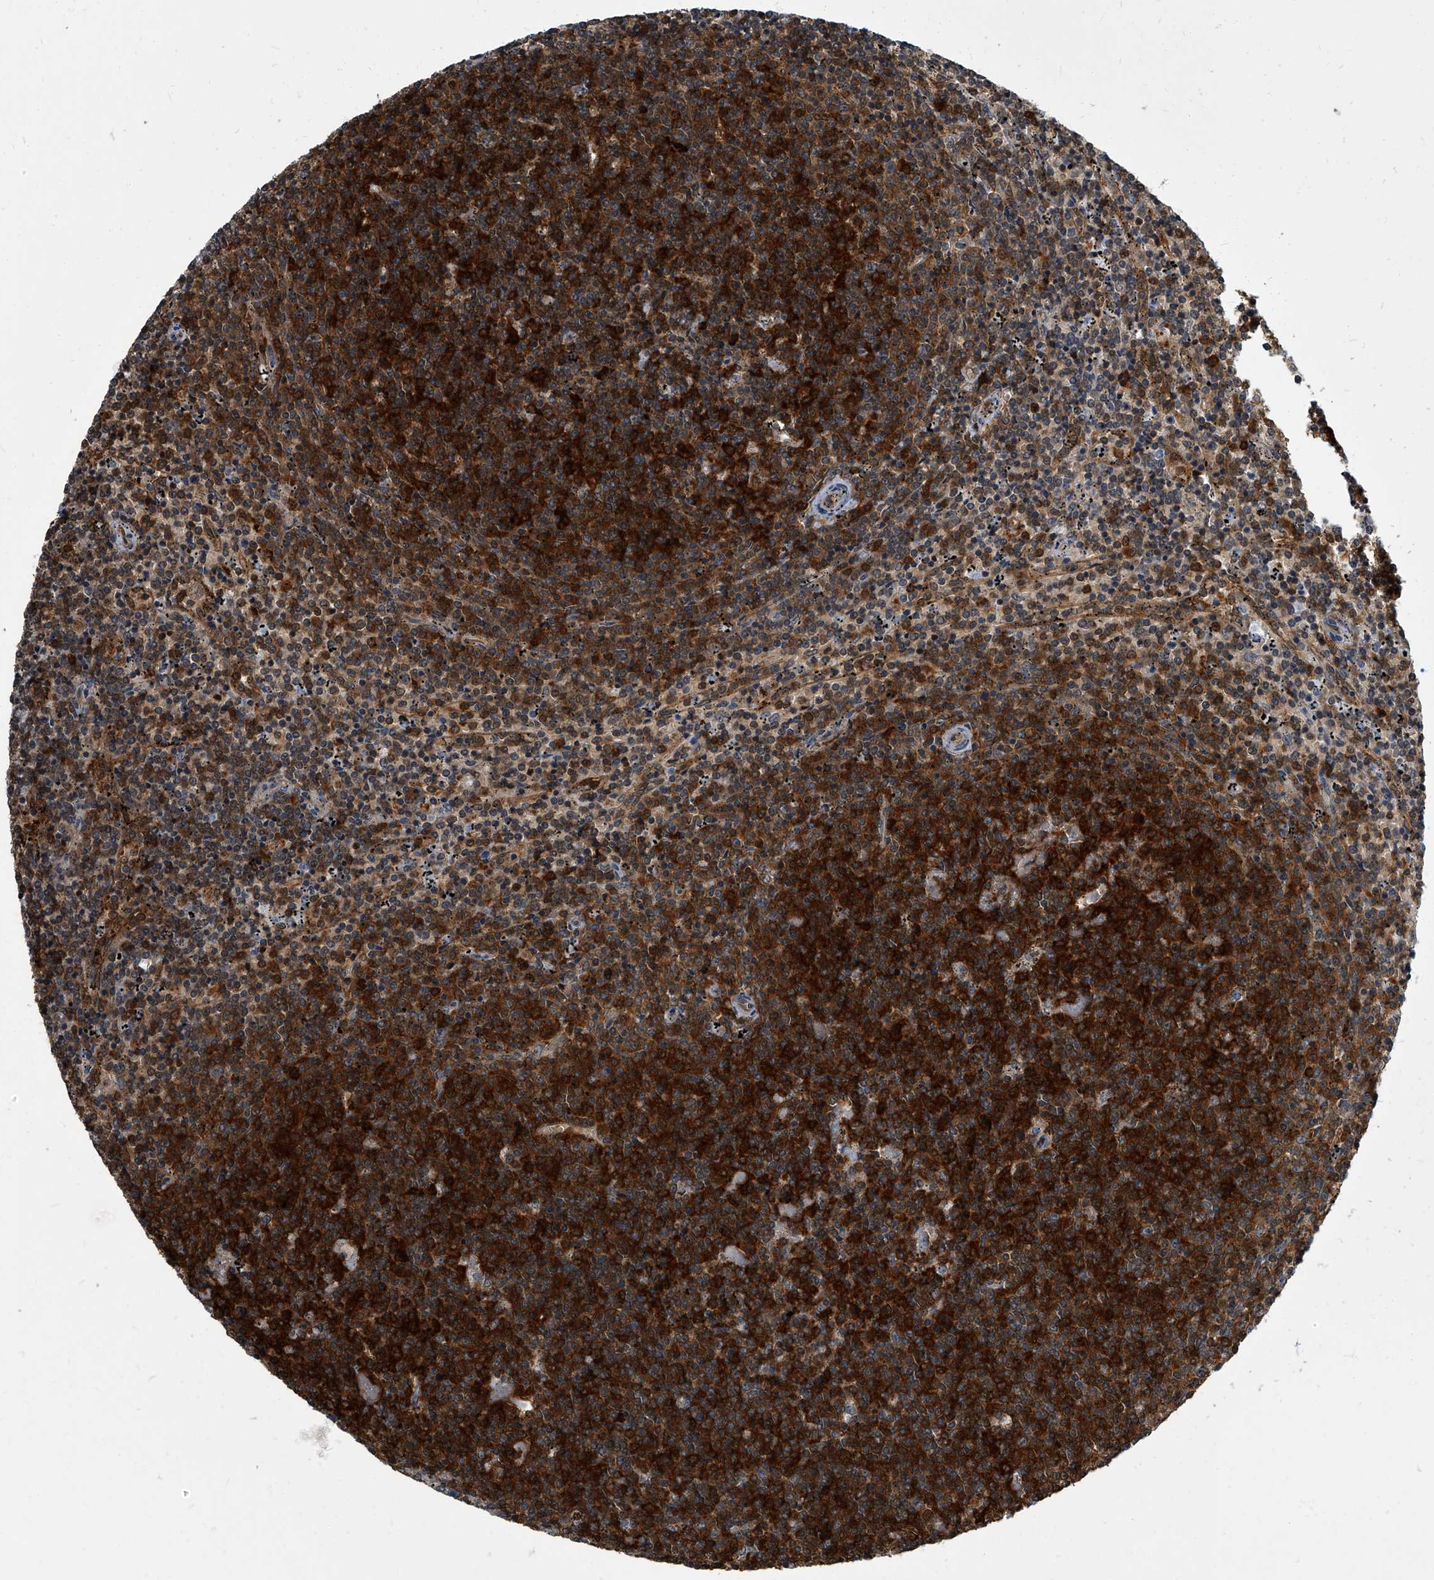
{"staining": {"intensity": "strong", "quantity": ">75%", "location": "cytoplasmic/membranous"}, "tissue": "lymphoma", "cell_type": "Tumor cells", "image_type": "cancer", "snomed": [{"axis": "morphology", "description": "Malignant lymphoma, non-Hodgkin's type, Low grade"}, {"axis": "topography", "description": "Spleen"}], "caption": "The image demonstrates immunohistochemical staining of low-grade malignant lymphoma, non-Hodgkin's type. There is strong cytoplasmic/membranous staining is identified in about >75% of tumor cells.", "gene": "CDV3", "patient": {"sex": "female", "age": 50}}